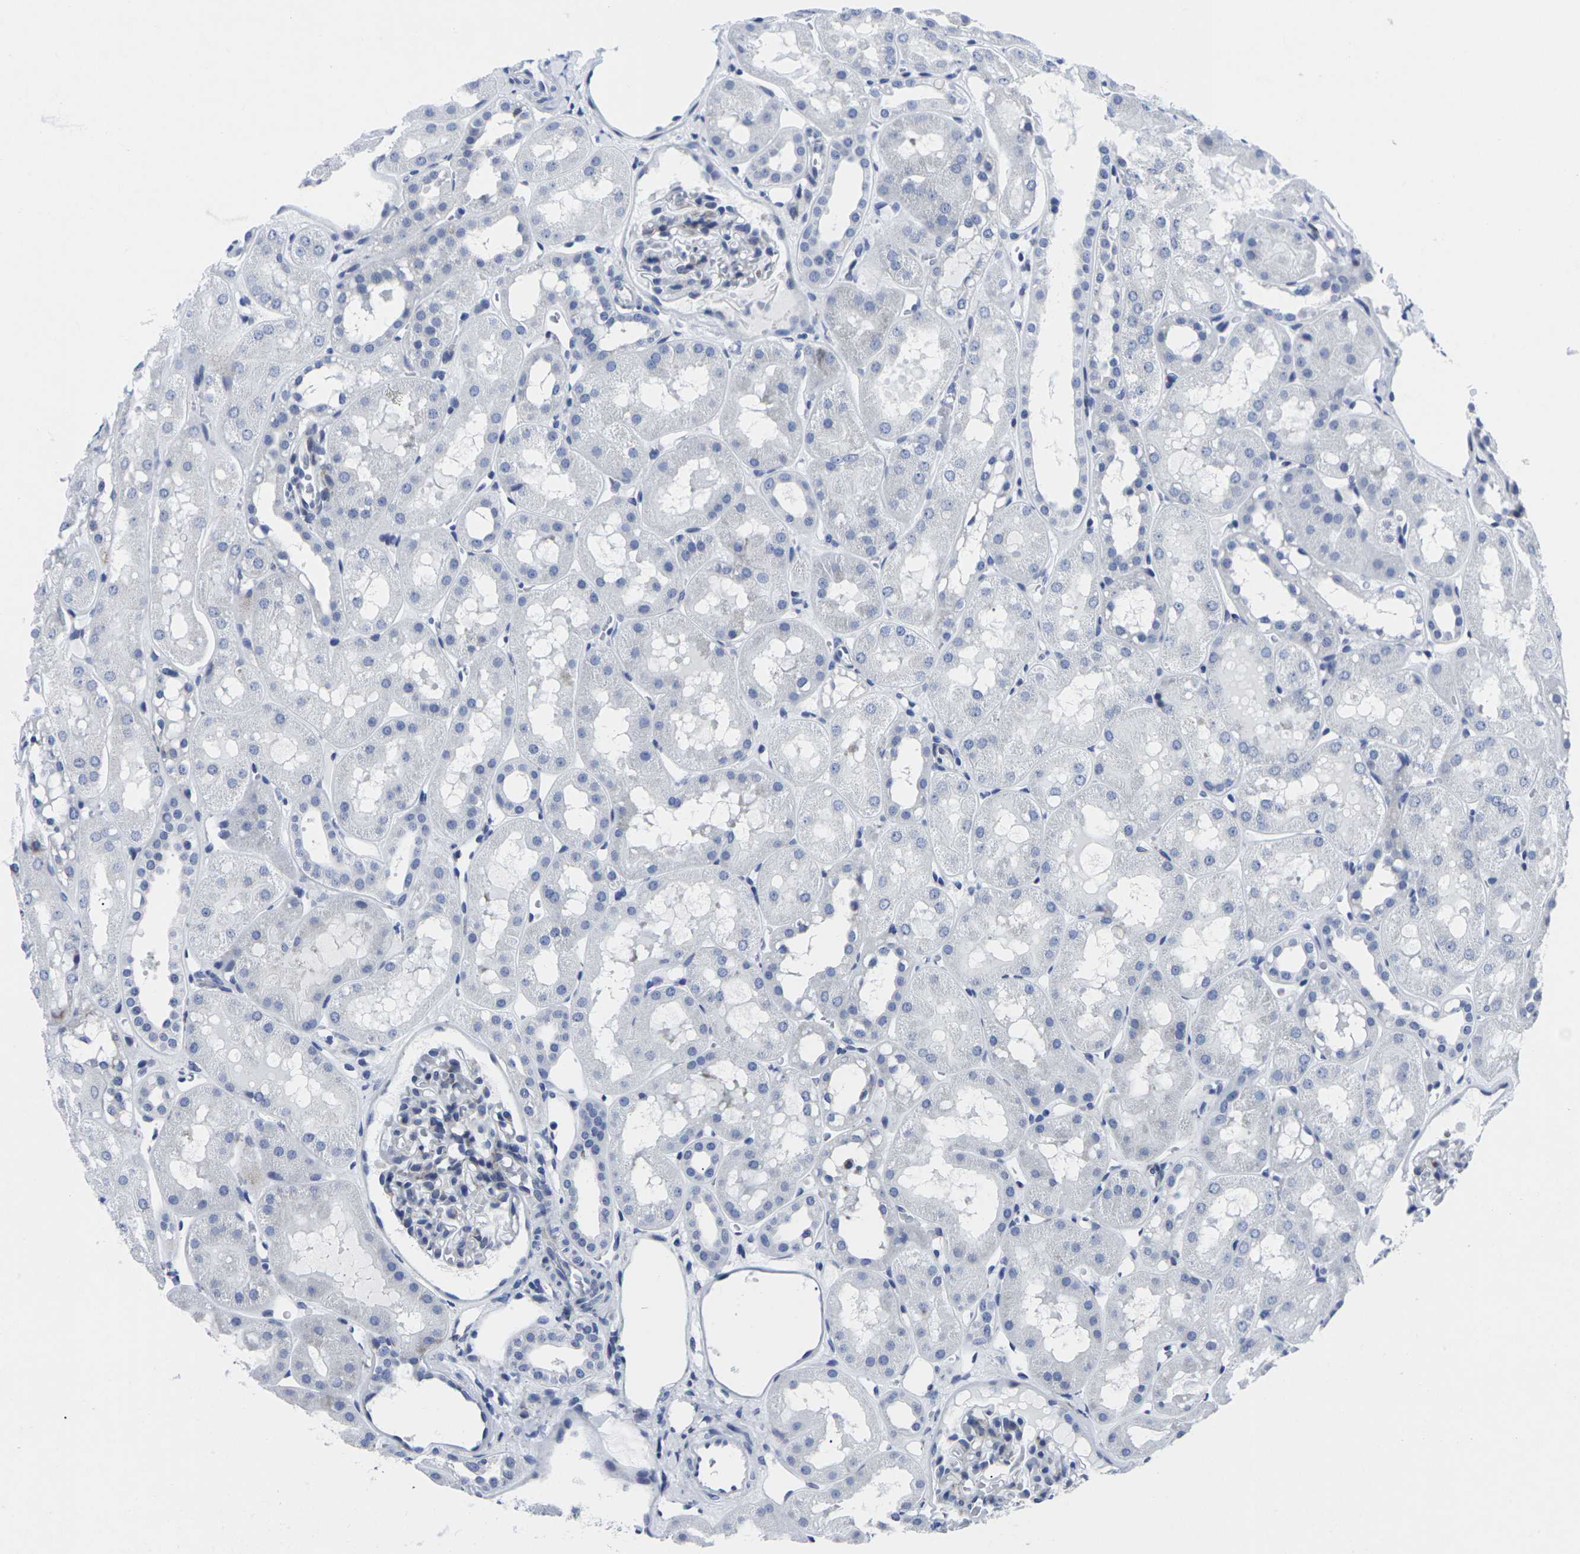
{"staining": {"intensity": "negative", "quantity": "none", "location": "none"}, "tissue": "kidney", "cell_type": "Cells in glomeruli", "image_type": "normal", "snomed": [{"axis": "morphology", "description": "Normal tissue, NOS"}, {"axis": "topography", "description": "Kidney"}, {"axis": "topography", "description": "Urinary bladder"}], "caption": "High power microscopy photomicrograph of an immunohistochemistry (IHC) image of normal kidney, revealing no significant positivity in cells in glomeruli. (Brightfield microscopy of DAB (3,3'-diaminobenzidine) IHC at high magnification).", "gene": "RPN1", "patient": {"sex": "male", "age": 16}}